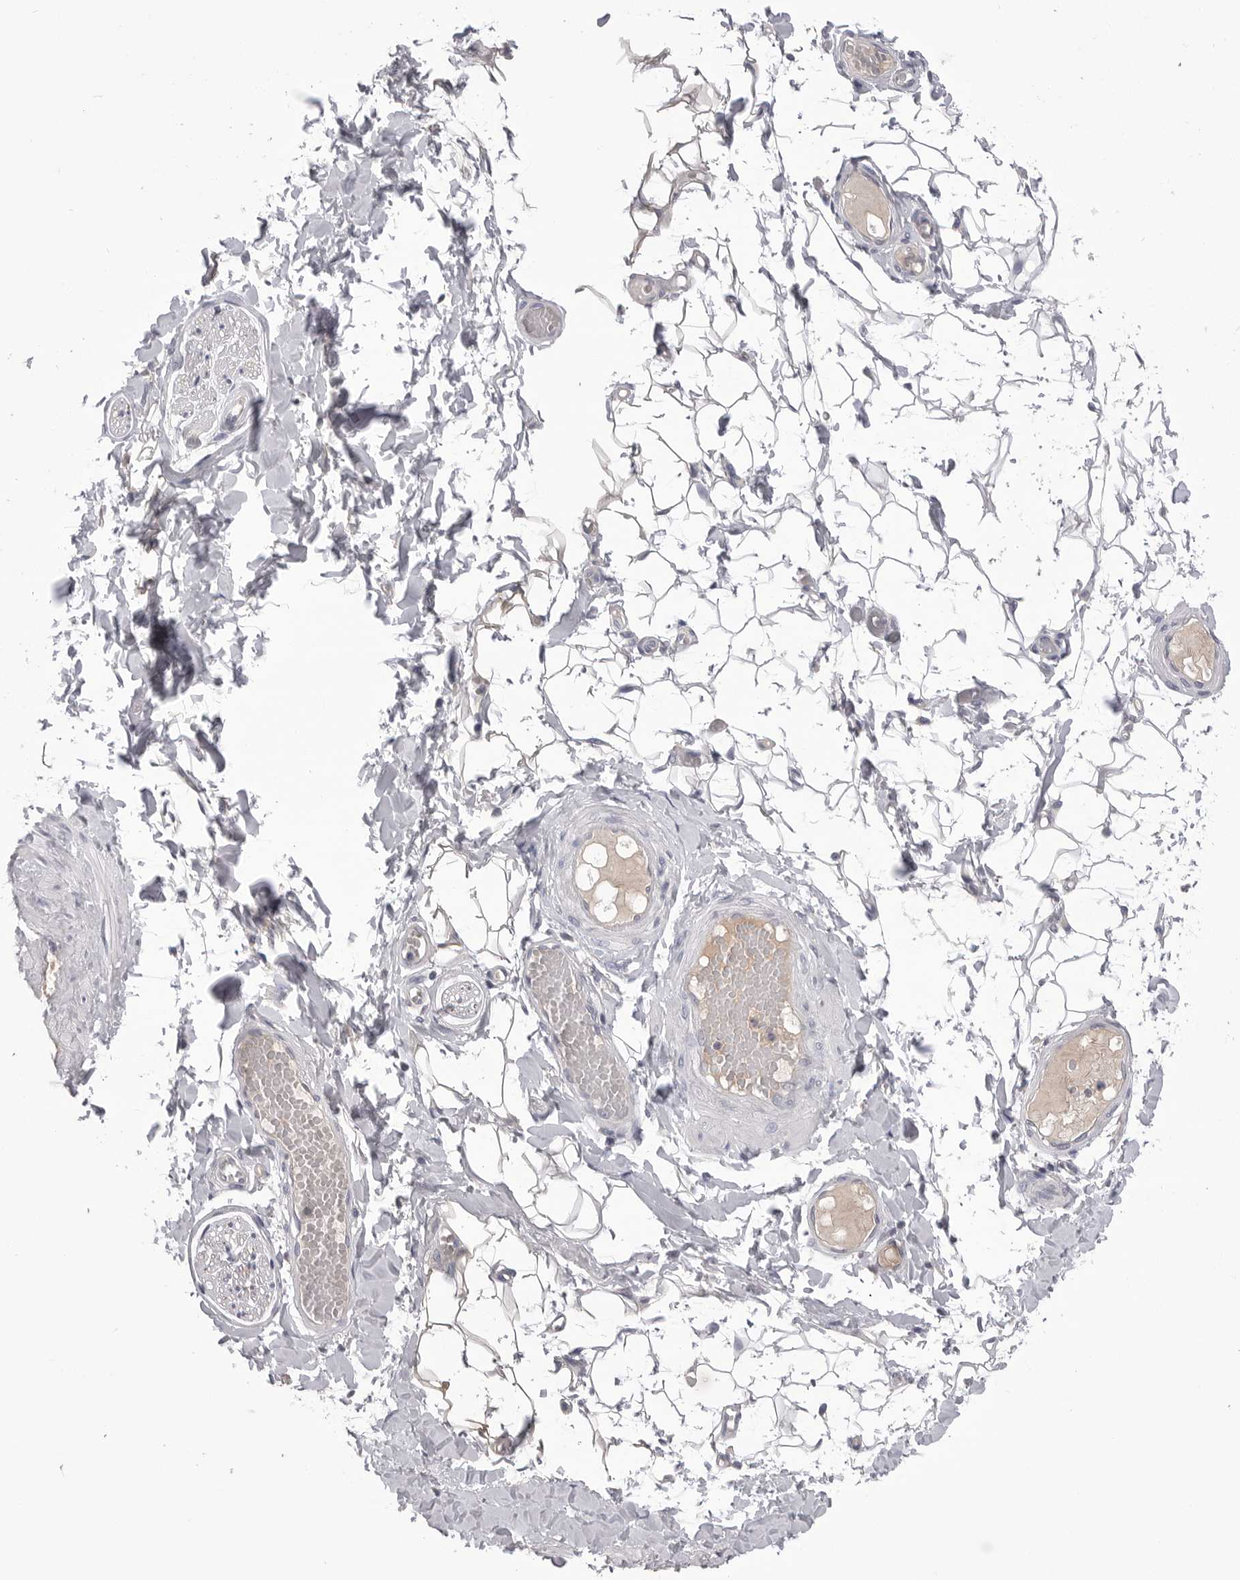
{"staining": {"intensity": "negative", "quantity": "none", "location": "none"}, "tissue": "adipose tissue", "cell_type": "Adipocytes", "image_type": "normal", "snomed": [{"axis": "morphology", "description": "Normal tissue, NOS"}, {"axis": "topography", "description": "Adipose tissue"}, {"axis": "topography", "description": "Vascular tissue"}, {"axis": "topography", "description": "Peripheral nerve tissue"}], "caption": "A histopathology image of human adipose tissue is negative for staining in adipocytes. (DAB IHC visualized using brightfield microscopy, high magnification).", "gene": "DLGAP3", "patient": {"sex": "male", "age": 25}}